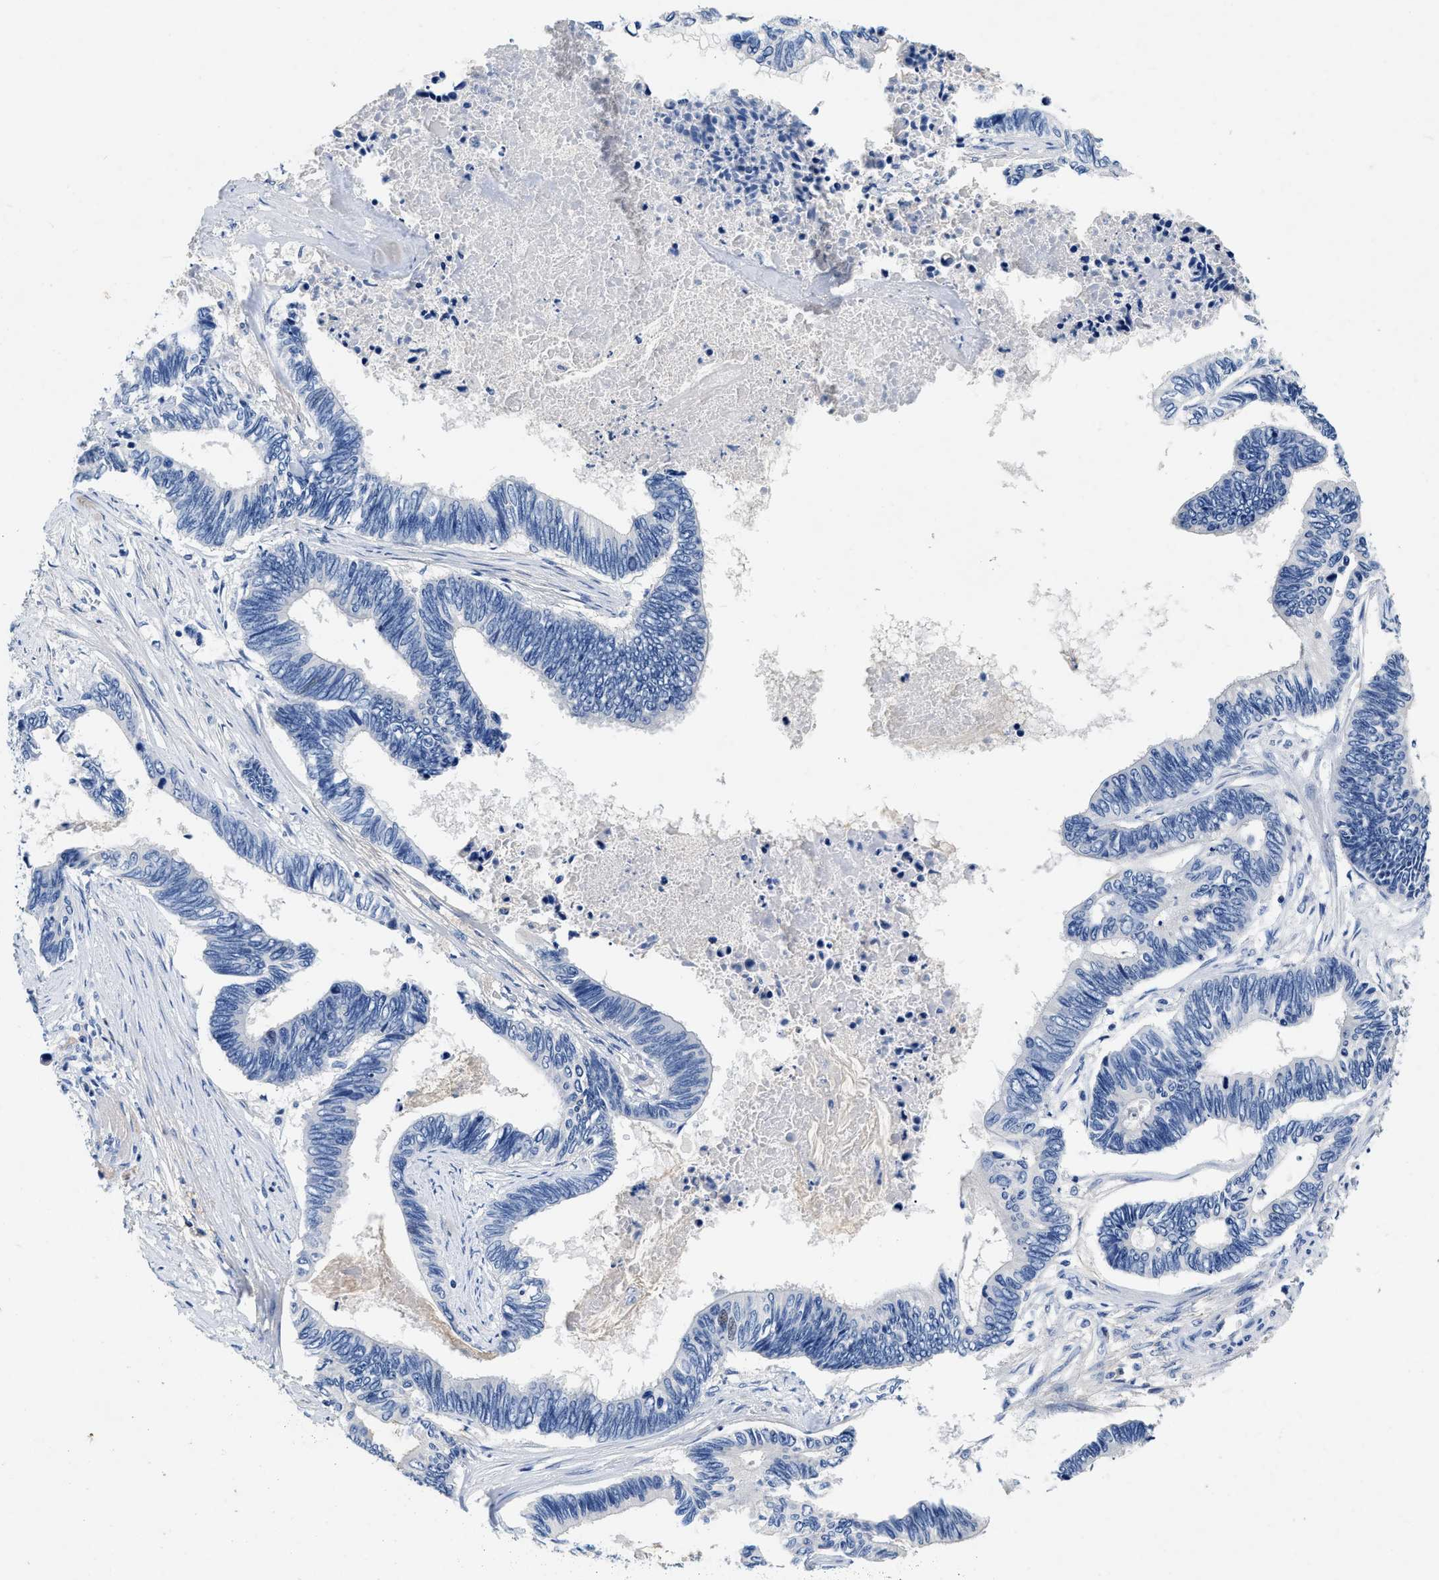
{"staining": {"intensity": "negative", "quantity": "none", "location": "none"}, "tissue": "pancreatic cancer", "cell_type": "Tumor cells", "image_type": "cancer", "snomed": [{"axis": "morphology", "description": "Adenocarcinoma, NOS"}, {"axis": "topography", "description": "Pancreas"}], "caption": "High power microscopy micrograph of an immunohistochemistry (IHC) photomicrograph of pancreatic cancer (adenocarcinoma), revealing no significant expression in tumor cells.", "gene": "FBLN2", "patient": {"sex": "female", "age": 70}}